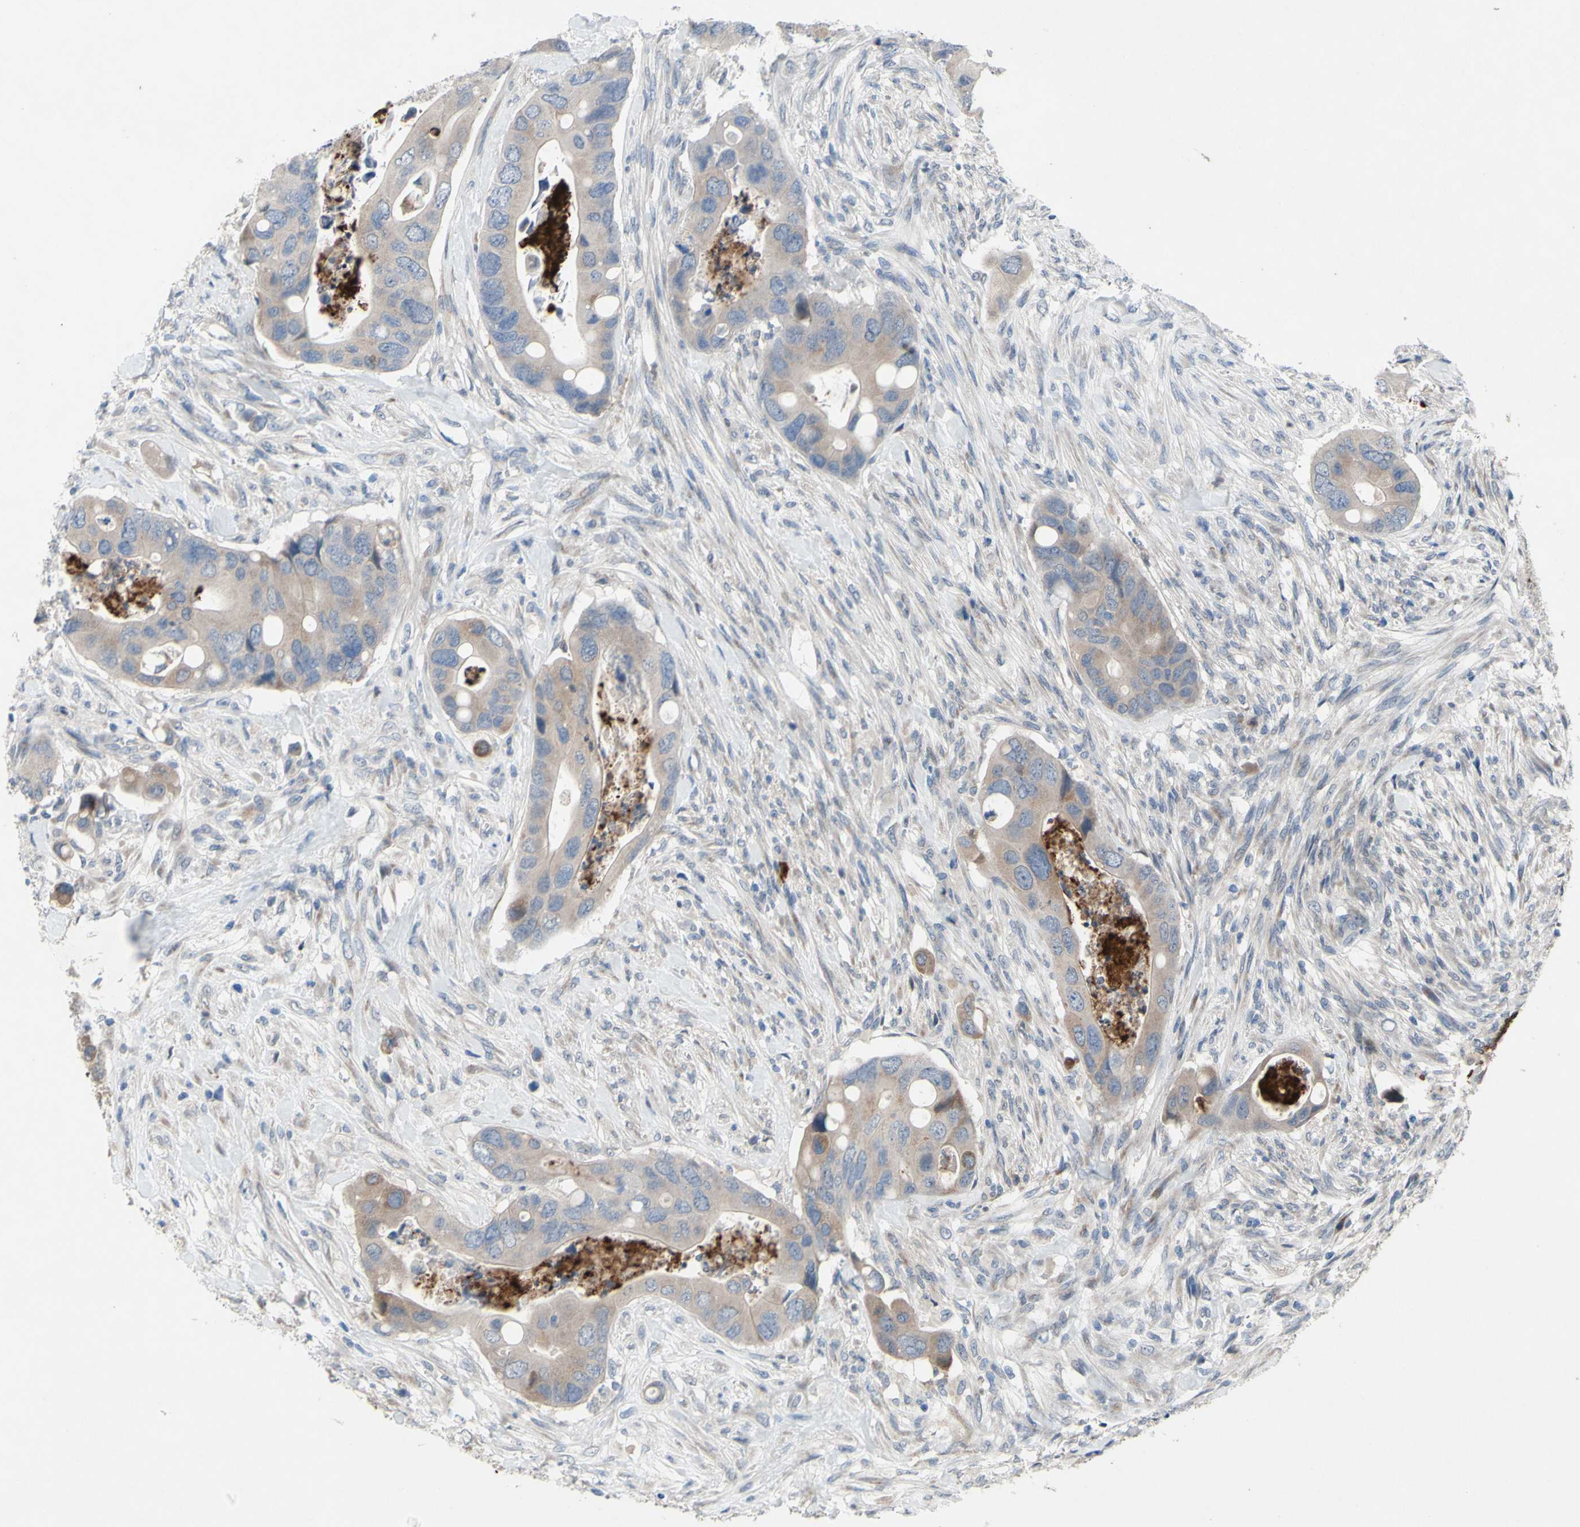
{"staining": {"intensity": "moderate", "quantity": ">75%", "location": "cytoplasmic/membranous"}, "tissue": "colorectal cancer", "cell_type": "Tumor cells", "image_type": "cancer", "snomed": [{"axis": "morphology", "description": "Adenocarcinoma, NOS"}, {"axis": "topography", "description": "Rectum"}], "caption": "Brown immunohistochemical staining in colorectal cancer shows moderate cytoplasmic/membranous positivity in approximately >75% of tumor cells.", "gene": "GRAMD2B", "patient": {"sex": "female", "age": 57}}